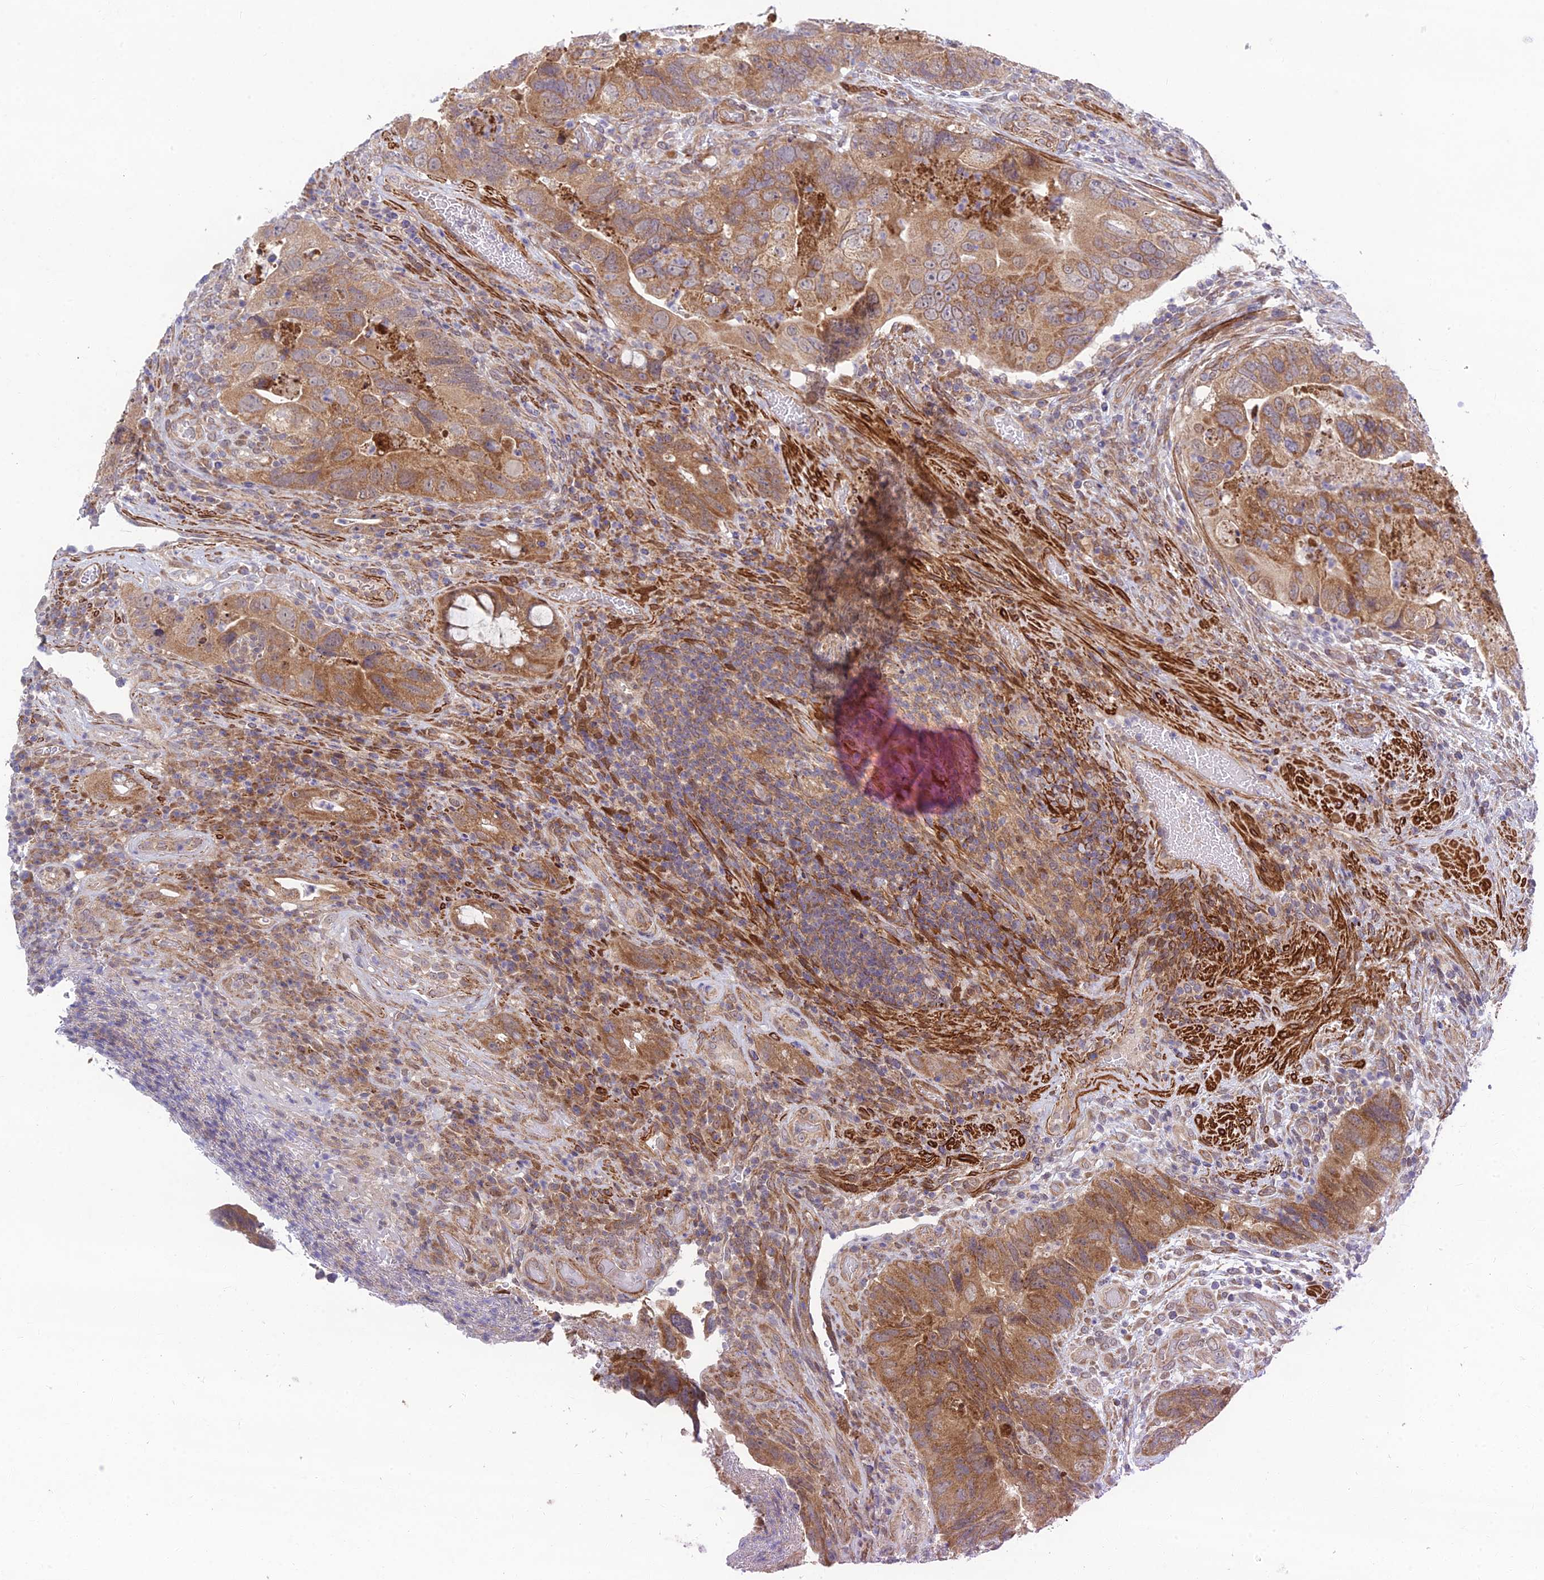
{"staining": {"intensity": "moderate", "quantity": ">75%", "location": "cytoplasmic/membranous"}, "tissue": "colorectal cancer", "cell_type": "Tumor cells", "image_type": "cancer", "snomed": [{"axis": "morphology", "description": "Adenocarcinoma, NOS"}, {"axis": "topography", "description": "Rectum"}], "caption": "A histopathology image of colorectal cancer (adenocarcinoma) stained for a protein demonstrates moderate cytoplasmic/membranous brown staining in tumor cells.", "gene": "INCA1", "patient": {"sex": "male", "age": 63}}